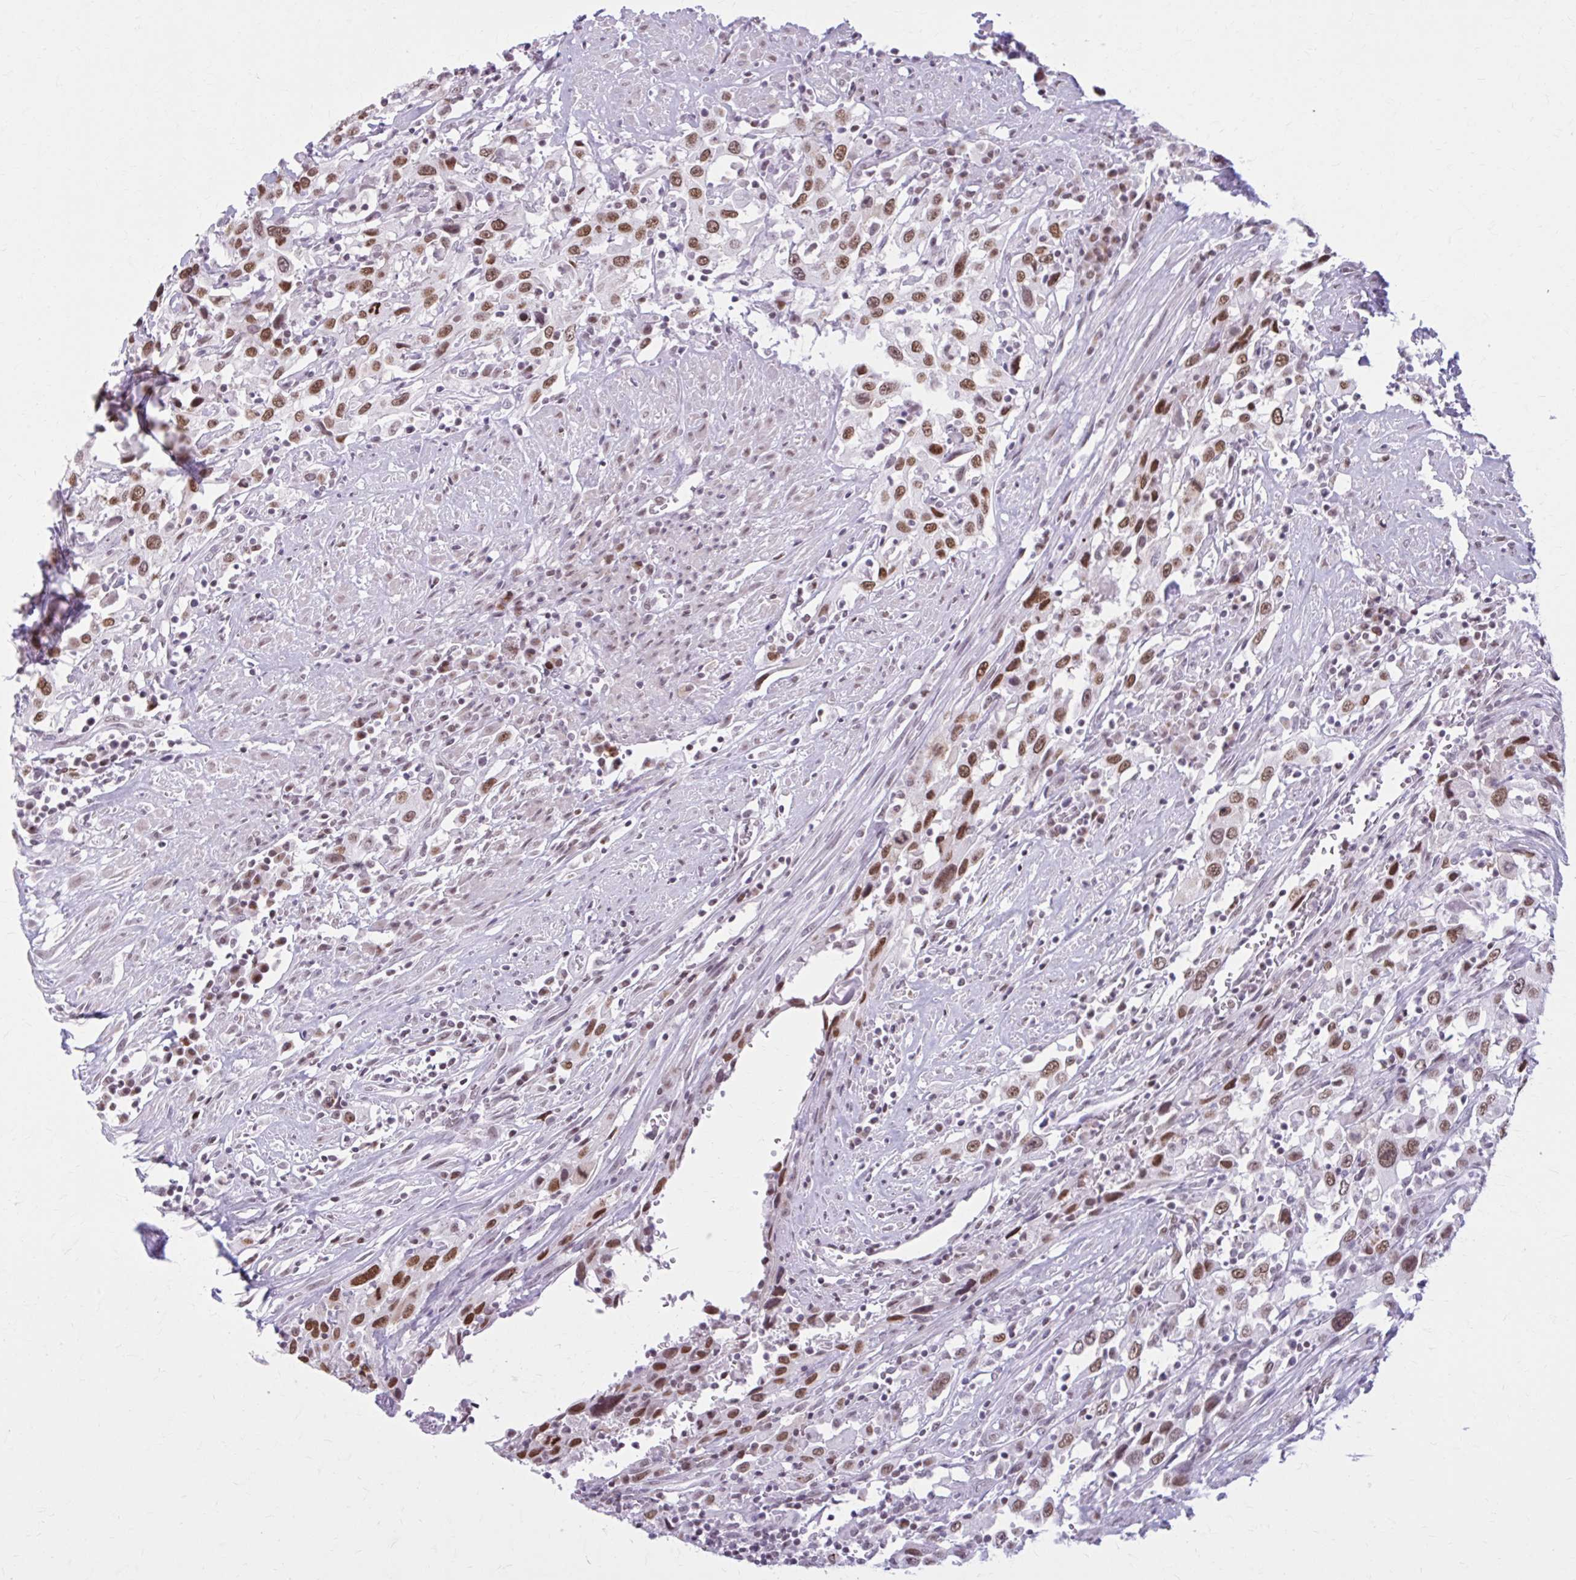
{"staining": {"intensity": "moderate", "quantity": ">75%", "location": "nuclear"}, "tissue": "urothelial cancer", "cell_type": "Tumor cells", "image_type": "cancer", "snomed": [{"axis": "morphology", "description": "Urothelial carcinoma, High grade"}, {"axis": "topography", "description": "Urinary bladder"}], "caption": "Brown immunohistochemical staining in human high-grade urothelial carcinoma reveals moderate nuclear positivity in about >75% of tumor cells.", "gene": "PABIR1", "patient": {"sex": "male", "age": 61}}